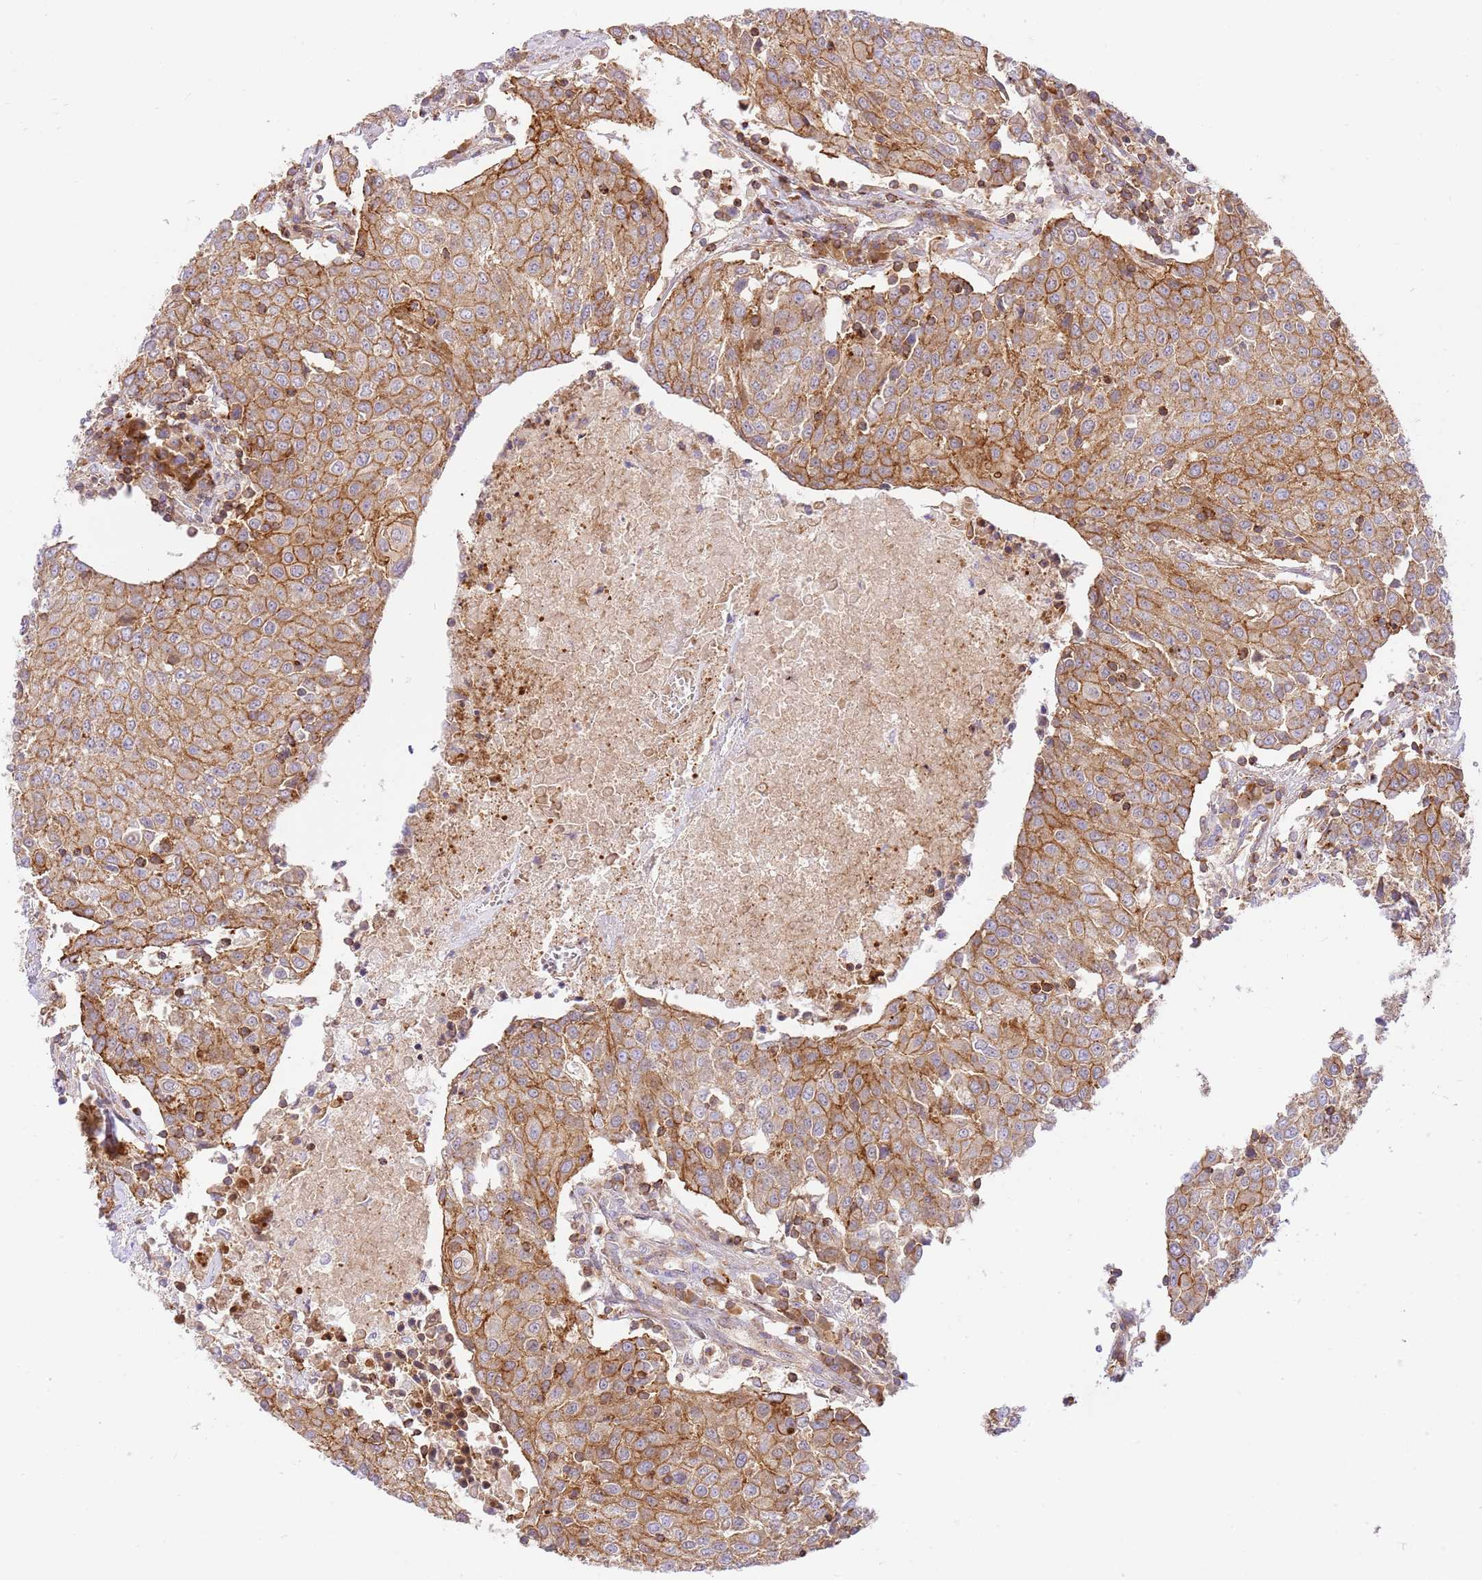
{"staining": {"intensity": "moderate", "quantity": ">75%", "location": "cytoplasmic/membranous"}, "tissue": "urothelial cancer", "cell_type": "Tumor cells", "image_type": "cancer", "snomed": [{"axis": "morphology", "description": "Urothelial carcinoma, High grade"}, {"axis": "topography", "description": "Urinary bladder"}], "caption": "Immunohistochemical staining of human urothelial cancer displays medium levels of moderate cytoplasmic/membranous positivity in approximately >75% of tumor cells.", "gene": "EFCAB8", "patient": {"sex": "female", "age": 85}}